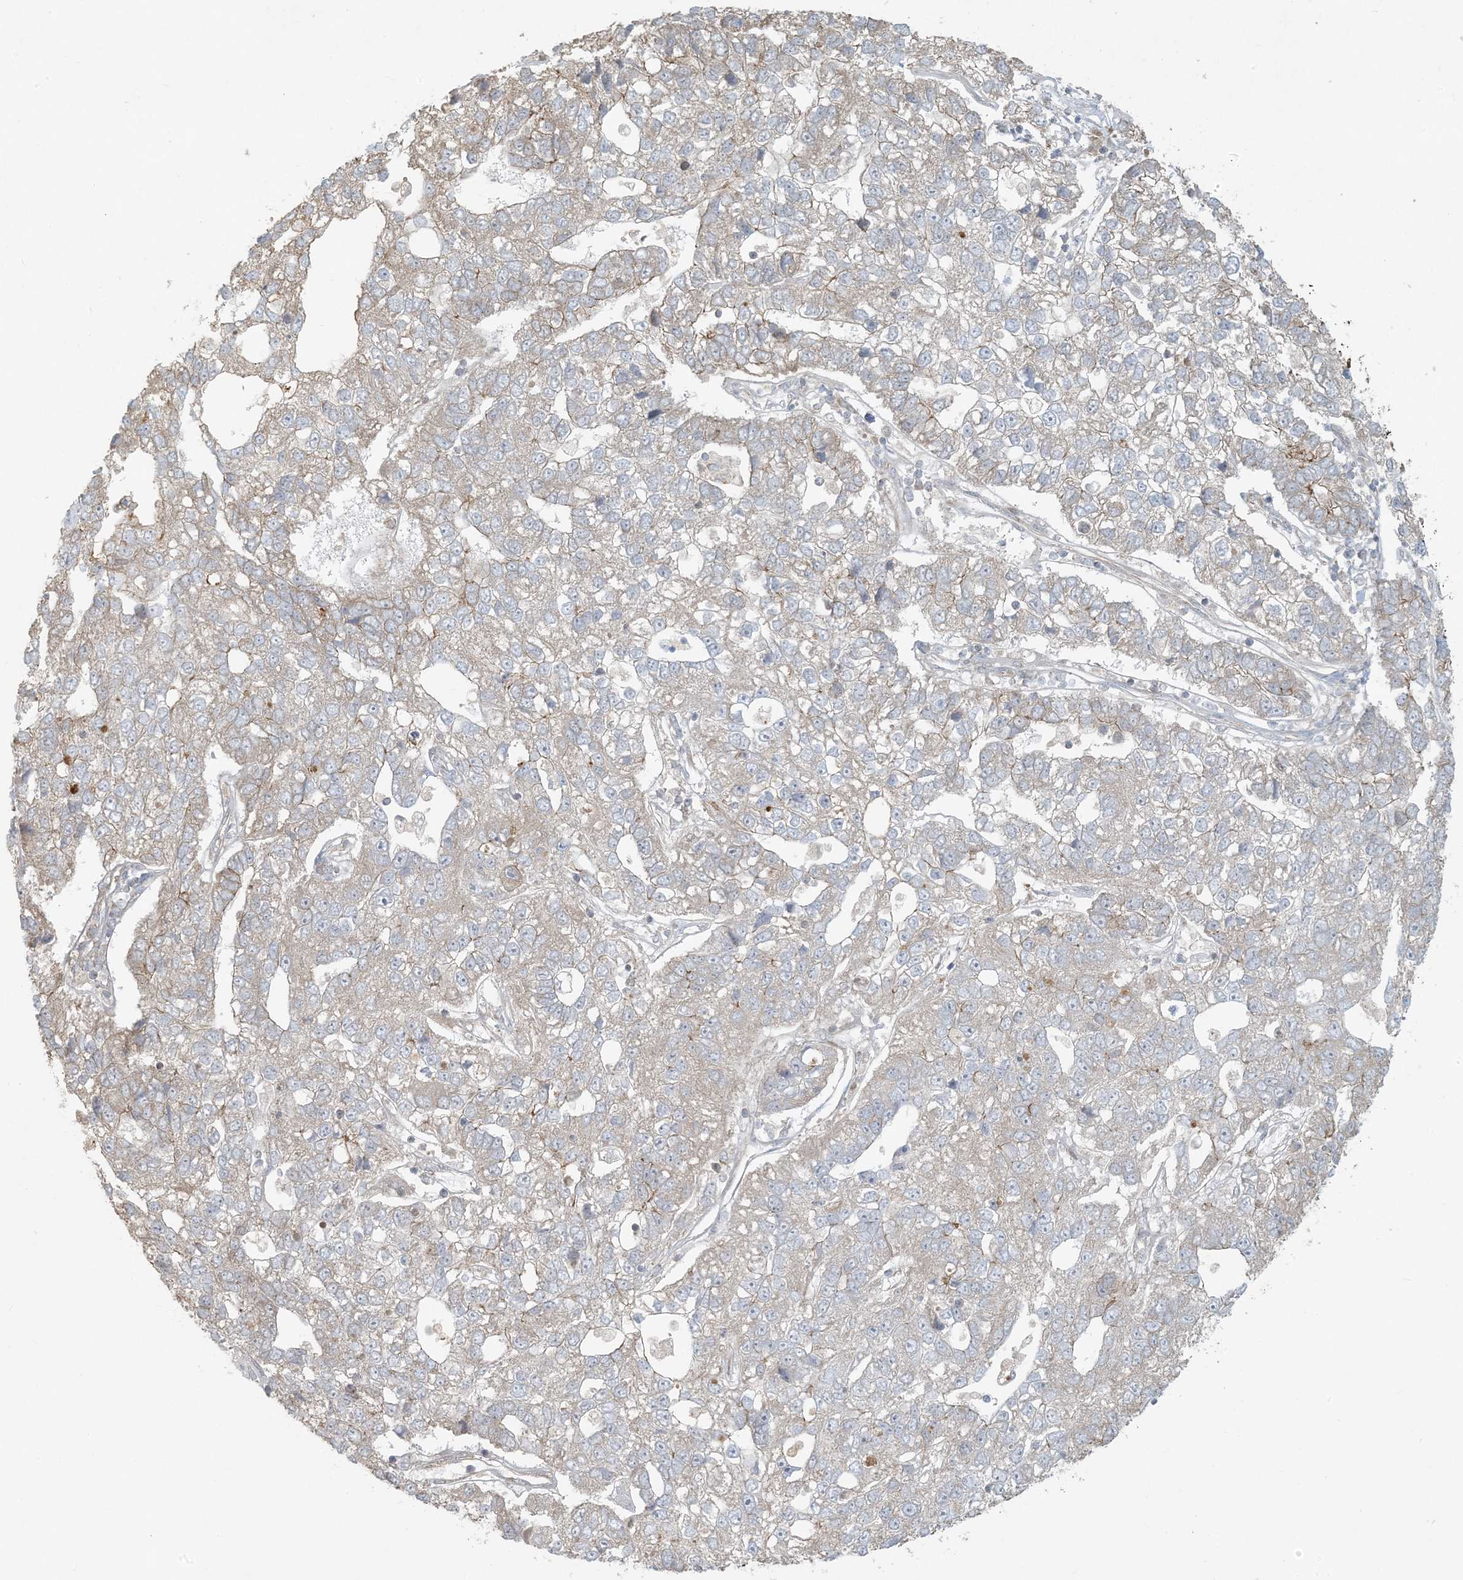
{"staining": {"intensity": "weak", "quantity": "25%-75%", "location": "cytoplasmic/membranous"}, "tissue": "pancreatic cancer", "cell_type": "Tumor cells", "image_type": "cancer", "snomed": [{"axis": "morphology", "description": "Adenocarcinoma, NOS"}, {"axis": "topography", "description": "Pancreas"}], "caption": "Immunohistochemistry (IHC) of human pancreatic cancer exhibits low levels of weak cytoplasmic/membranous expression in approximately 25%-75% of tumor cells.", "gene": "BCORL1", "patient": {"sex": "female", "age": 61}}